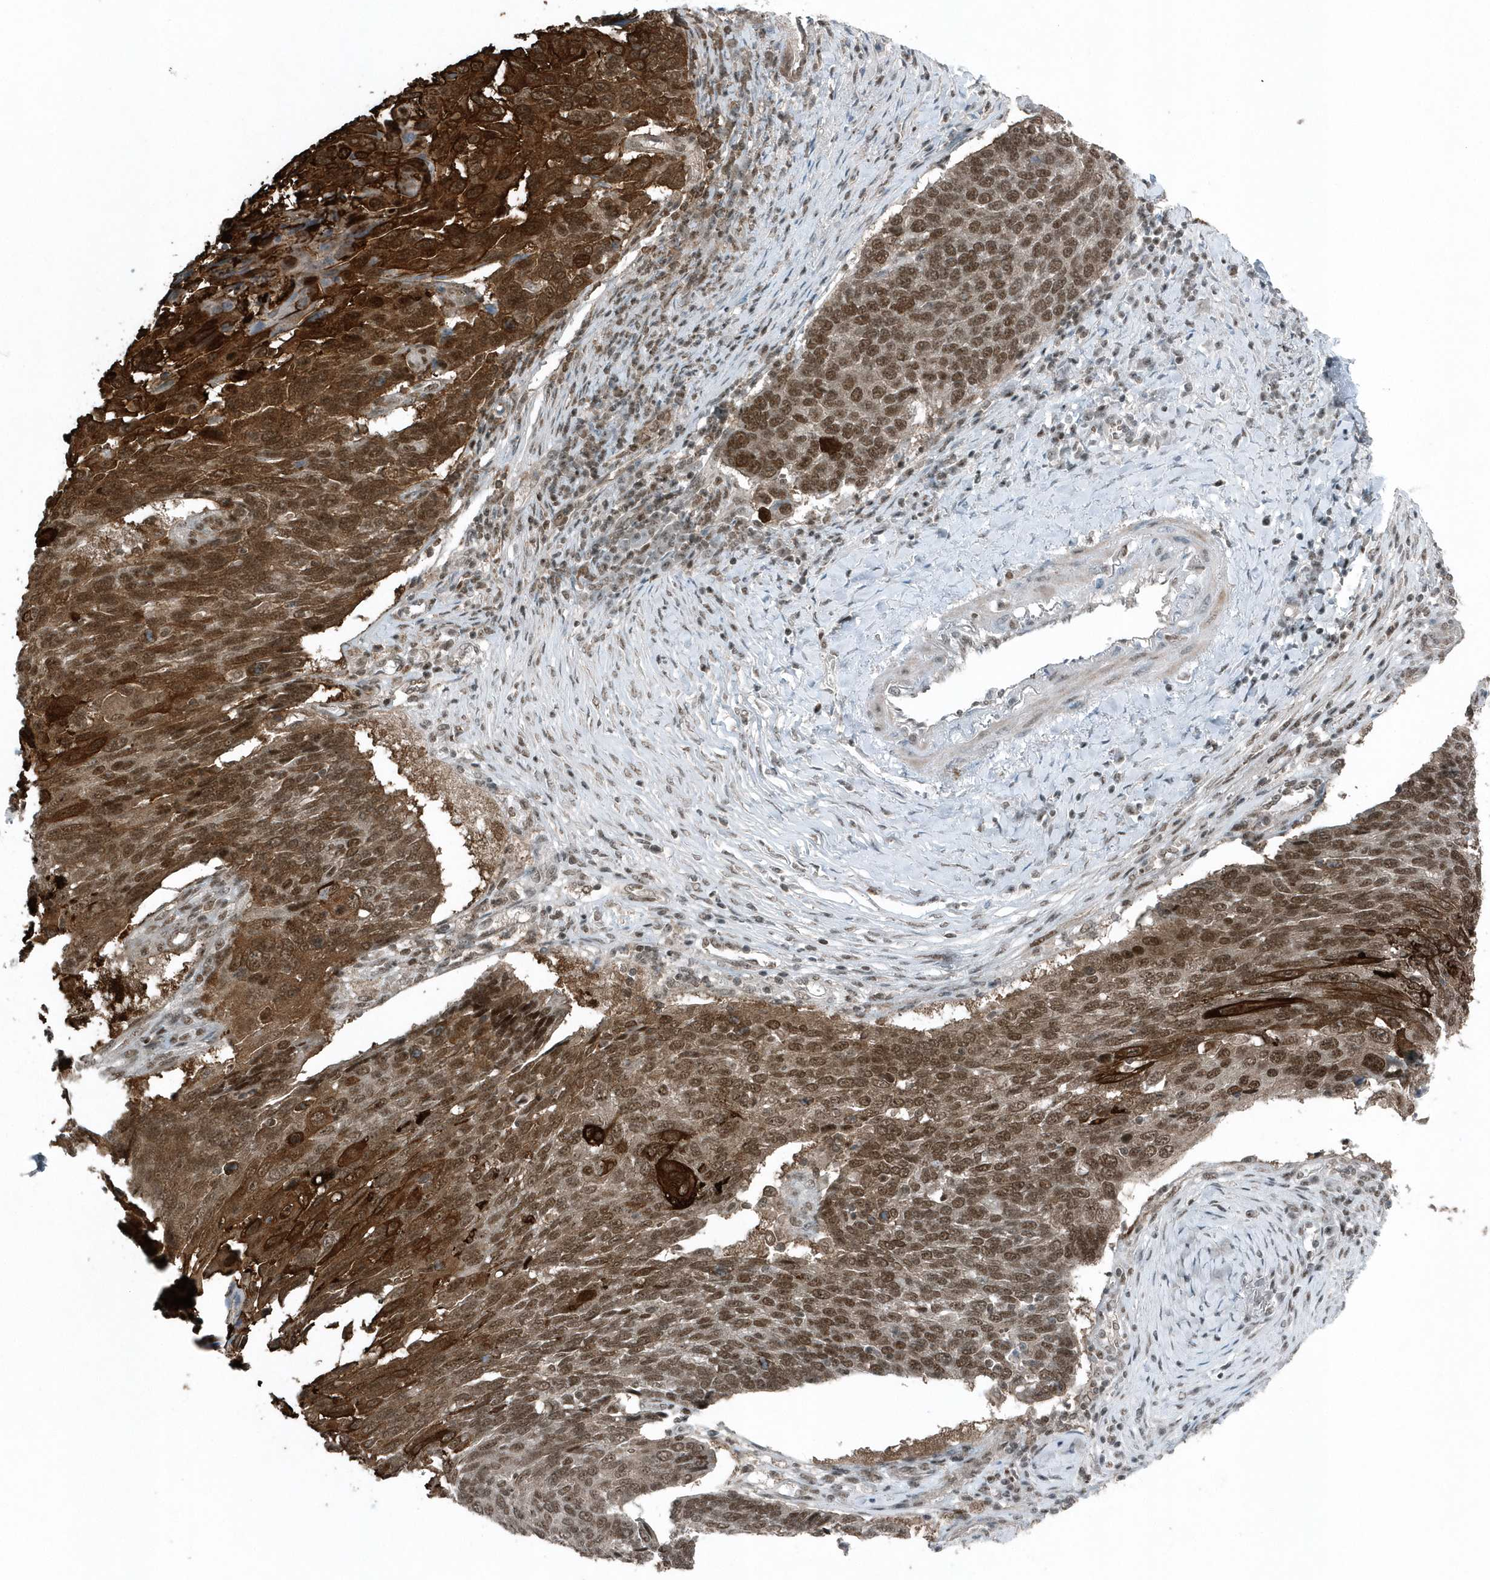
{"staining": {"intensity": "strong", "quantity": ">75%", "location": "cytoplasmic/membranous,nuclear"}, "tissue": "lung cancer", "cell_type": "Tumor cells", "image_type": "cancer", "snomed": [{"axis": "morphology", "description": "Squamous cell carcinoma, NOS"}, {"axis": "topography", "description": "Lung"}], "caption": "An immunohistochemistry (IHC) micrograph of neoplastic tissue is shown. Protein staining in brown labels strong cytoplasmic/membranous and nuclear positivity in lung cancer within tumor cells. Nuclei are stained in blue.", "gene": "YTHDC1", "patient": {"sex": "male", "age": 66}}